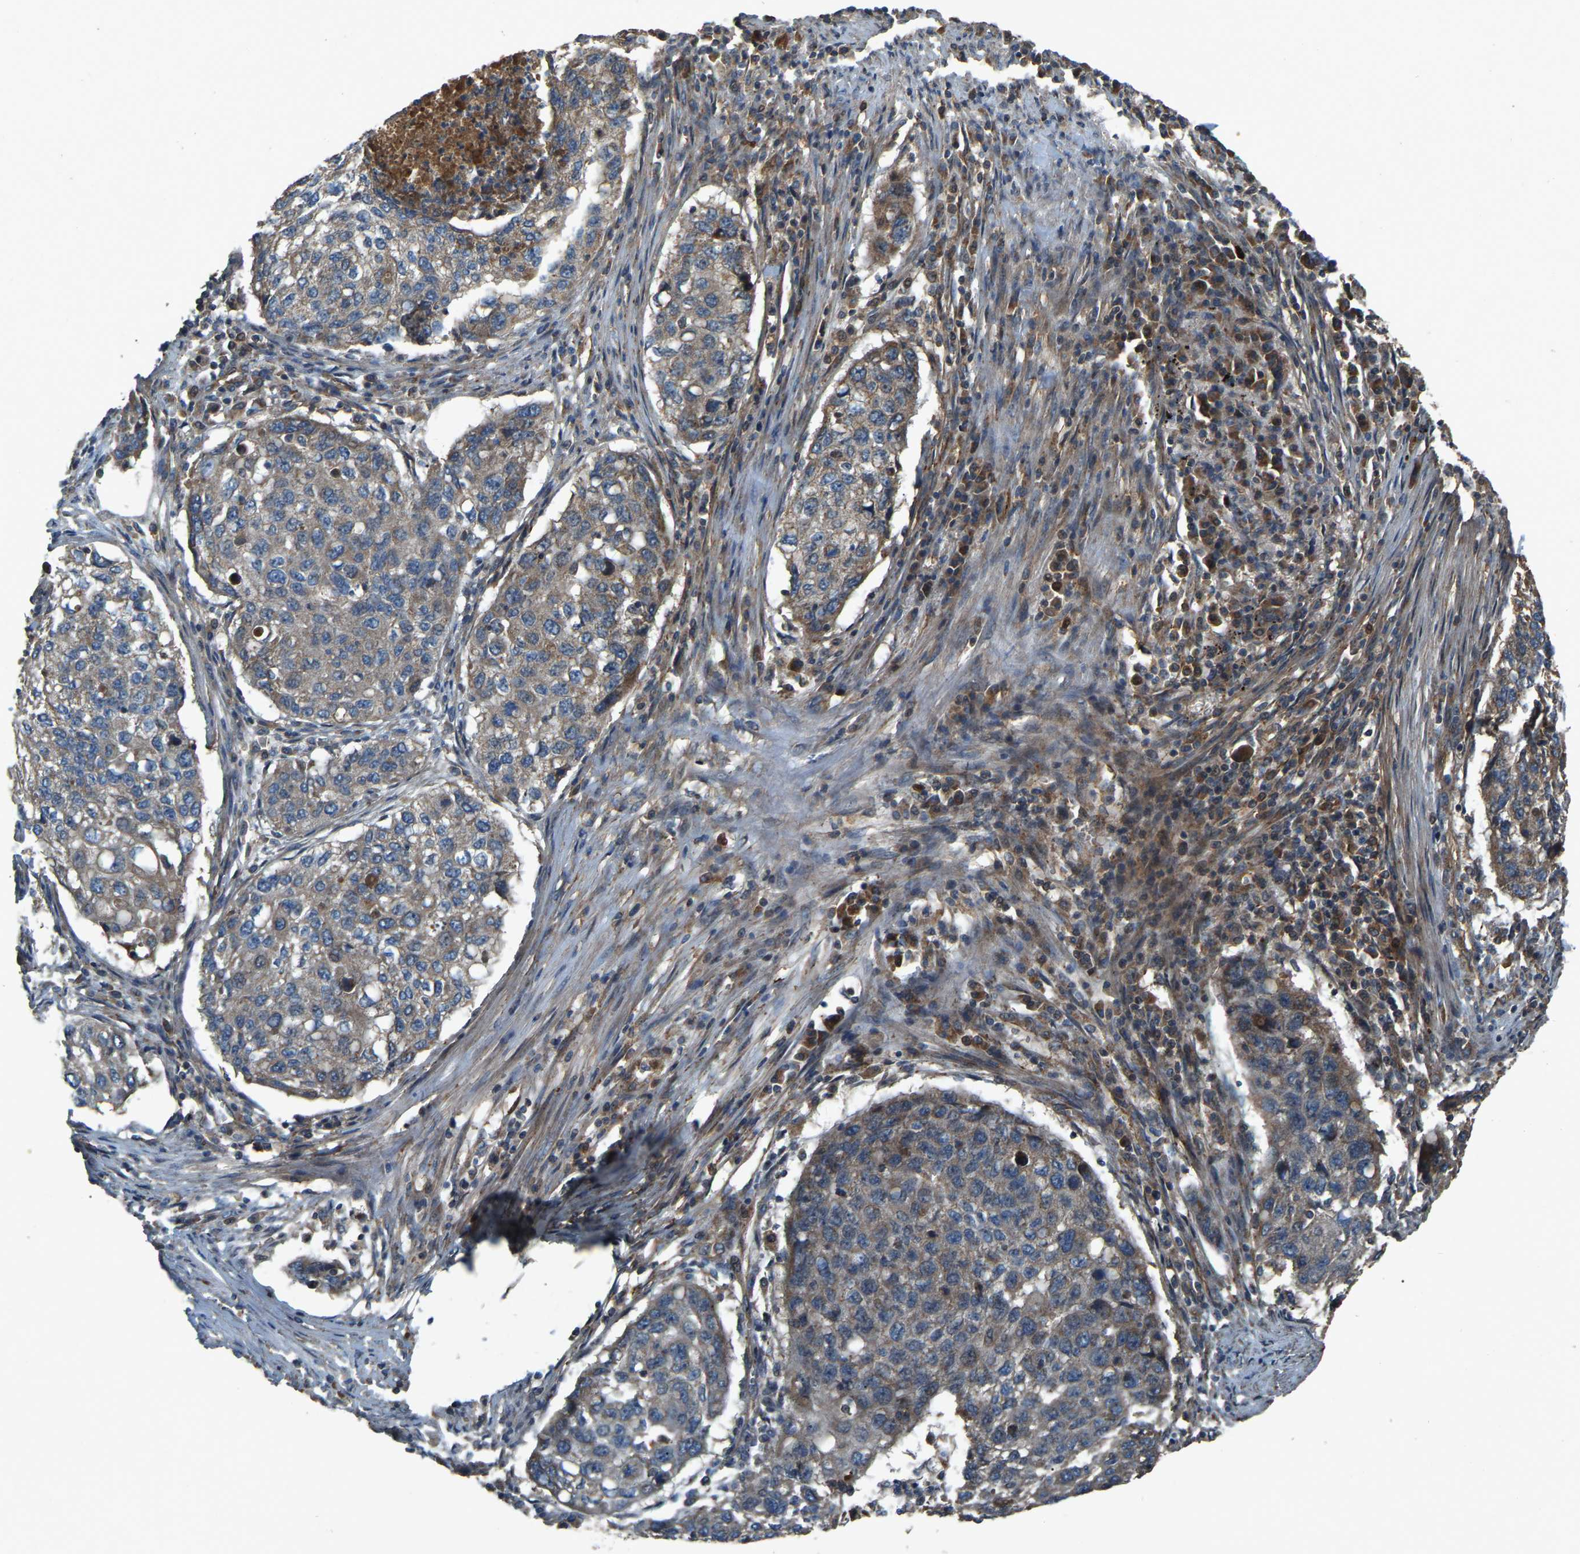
{"staining": {"intensity": "weak", "quantity": "<25%", "location": "cytoplasmic/membranous"}, "tissue": "lung cancer", "cell_type": "Tumor cells", "image_type": "cancer", "snomed": [{"axis": "morphology", "description": "Squamous cell carcinoma, NOS"}, {"axis": "topography", "description": "Lung"}], "caption": "There is no significant positivity in tumor cells of lung squamous cell carcinoma. The staining was performed using DAB (3,3'-diaminobenzidine) to visualize the protein expression in brown, while the nuclei were stained in blue with hematoxylin (Magnification: 20x).", "gene": "SAMD9L", "patient": {"sex": "female", "age": 63}}